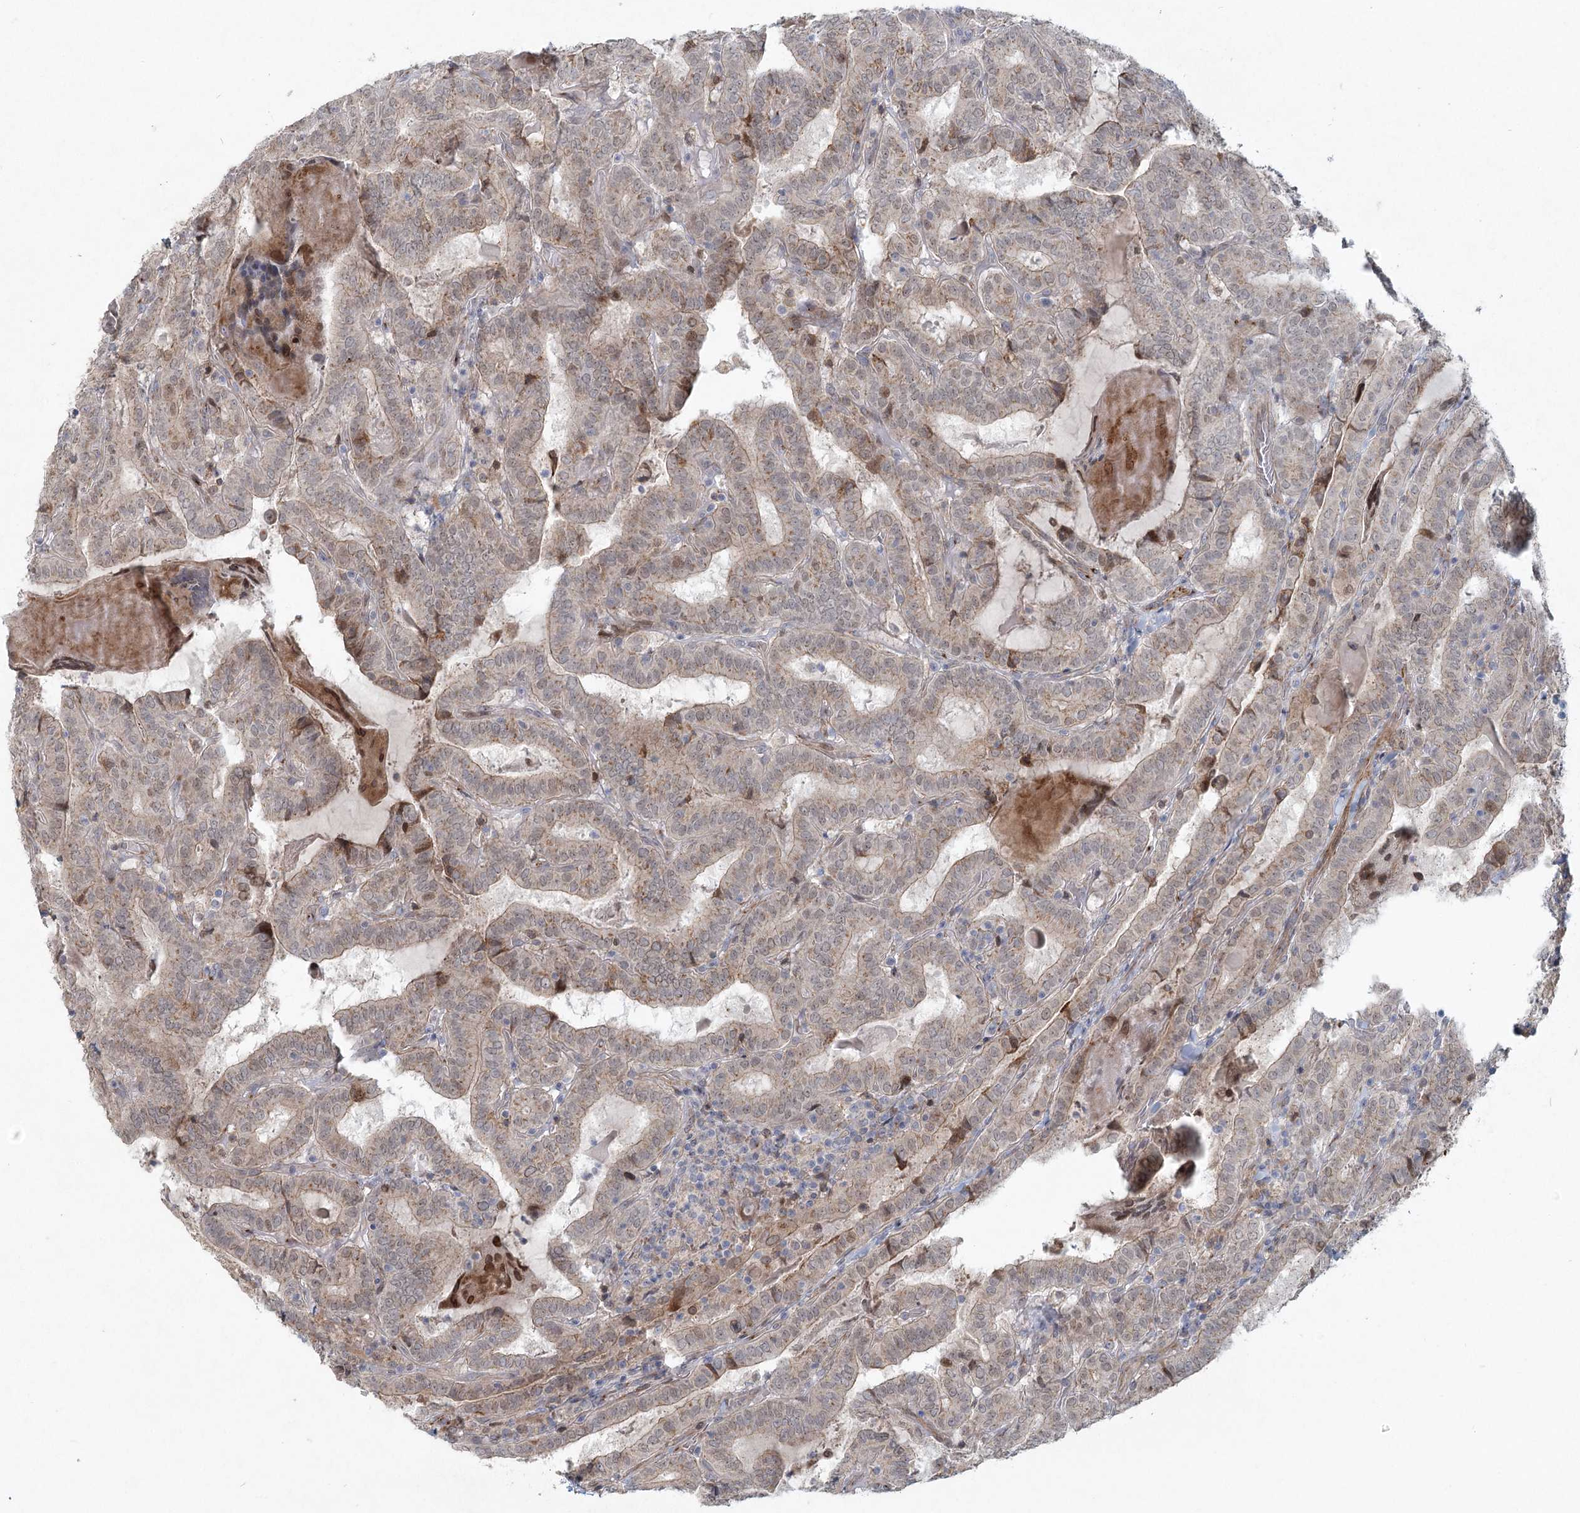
{"staining": {"intensity": "moderate", "quantity": "<25%", "location": "cytoplasmic/membranous,nuclear"}, "tissue": "thyroid cancer", "cell_type": "Tumor cells", "image_type": "cancer", "snomed": [{"axis": "morphology", "description": "Papillary adenocarcinoma, NOS"}, {"axis": "topography", "description": "Thyroid gland"}], "caption": "A low amount of moderate cytoplasmic/membranous and nuclear expression is present in approximately <25% of tumor cells in thyroid cancer (papillary adenocarcinoma) tissue. Immunohistochemistry (ihc) stains the protein in brown and the nuclei are stained blue.", "gene": "LRP2BP", "patient": {"sex": "female", "age": 72}}